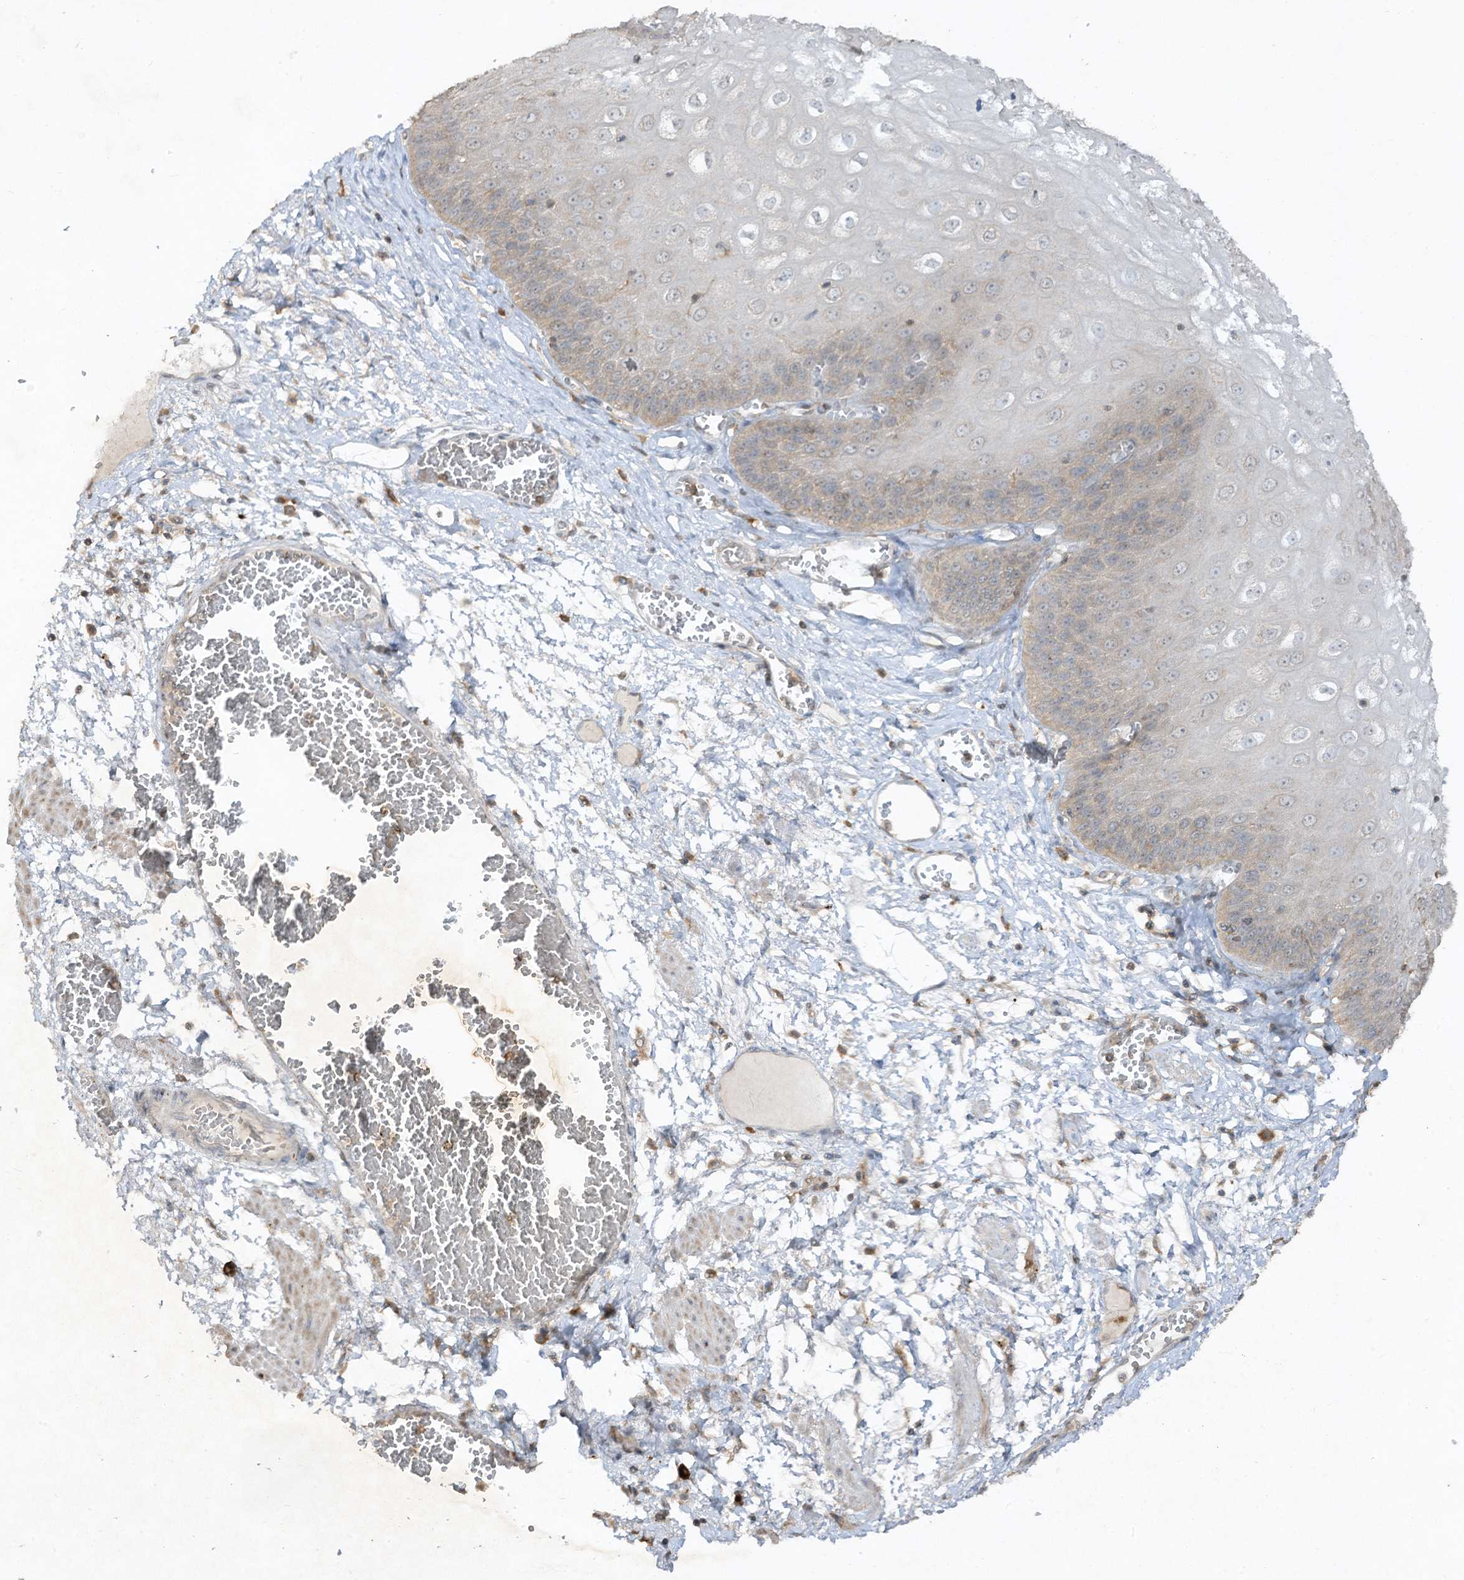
{"staining": {"intensity": "moderate", "quantity": "25%-75%", "location": "cytoplasmic/membranous"}, "tissue": "esophagus", "cell_type": "Squamous epithelial cells", "image_type": "normal", "snomed": [{"axis": "morphology", "description": "Normal tissue, NOS"}, {"axis": "topography", "description": "Esophagus"}], "caption": "A photomicrograph of esophagus stained for a protein reveals moderate cytoplasmic/membranous brown staining in squamous epithelial cells. The staining is performed using DAB brown chromogen to label protein expression. The nuclei are counter-stained blue using hematoxylin.", "gene": "LDAH", "patient": {"sex": "male", "age": 60}}